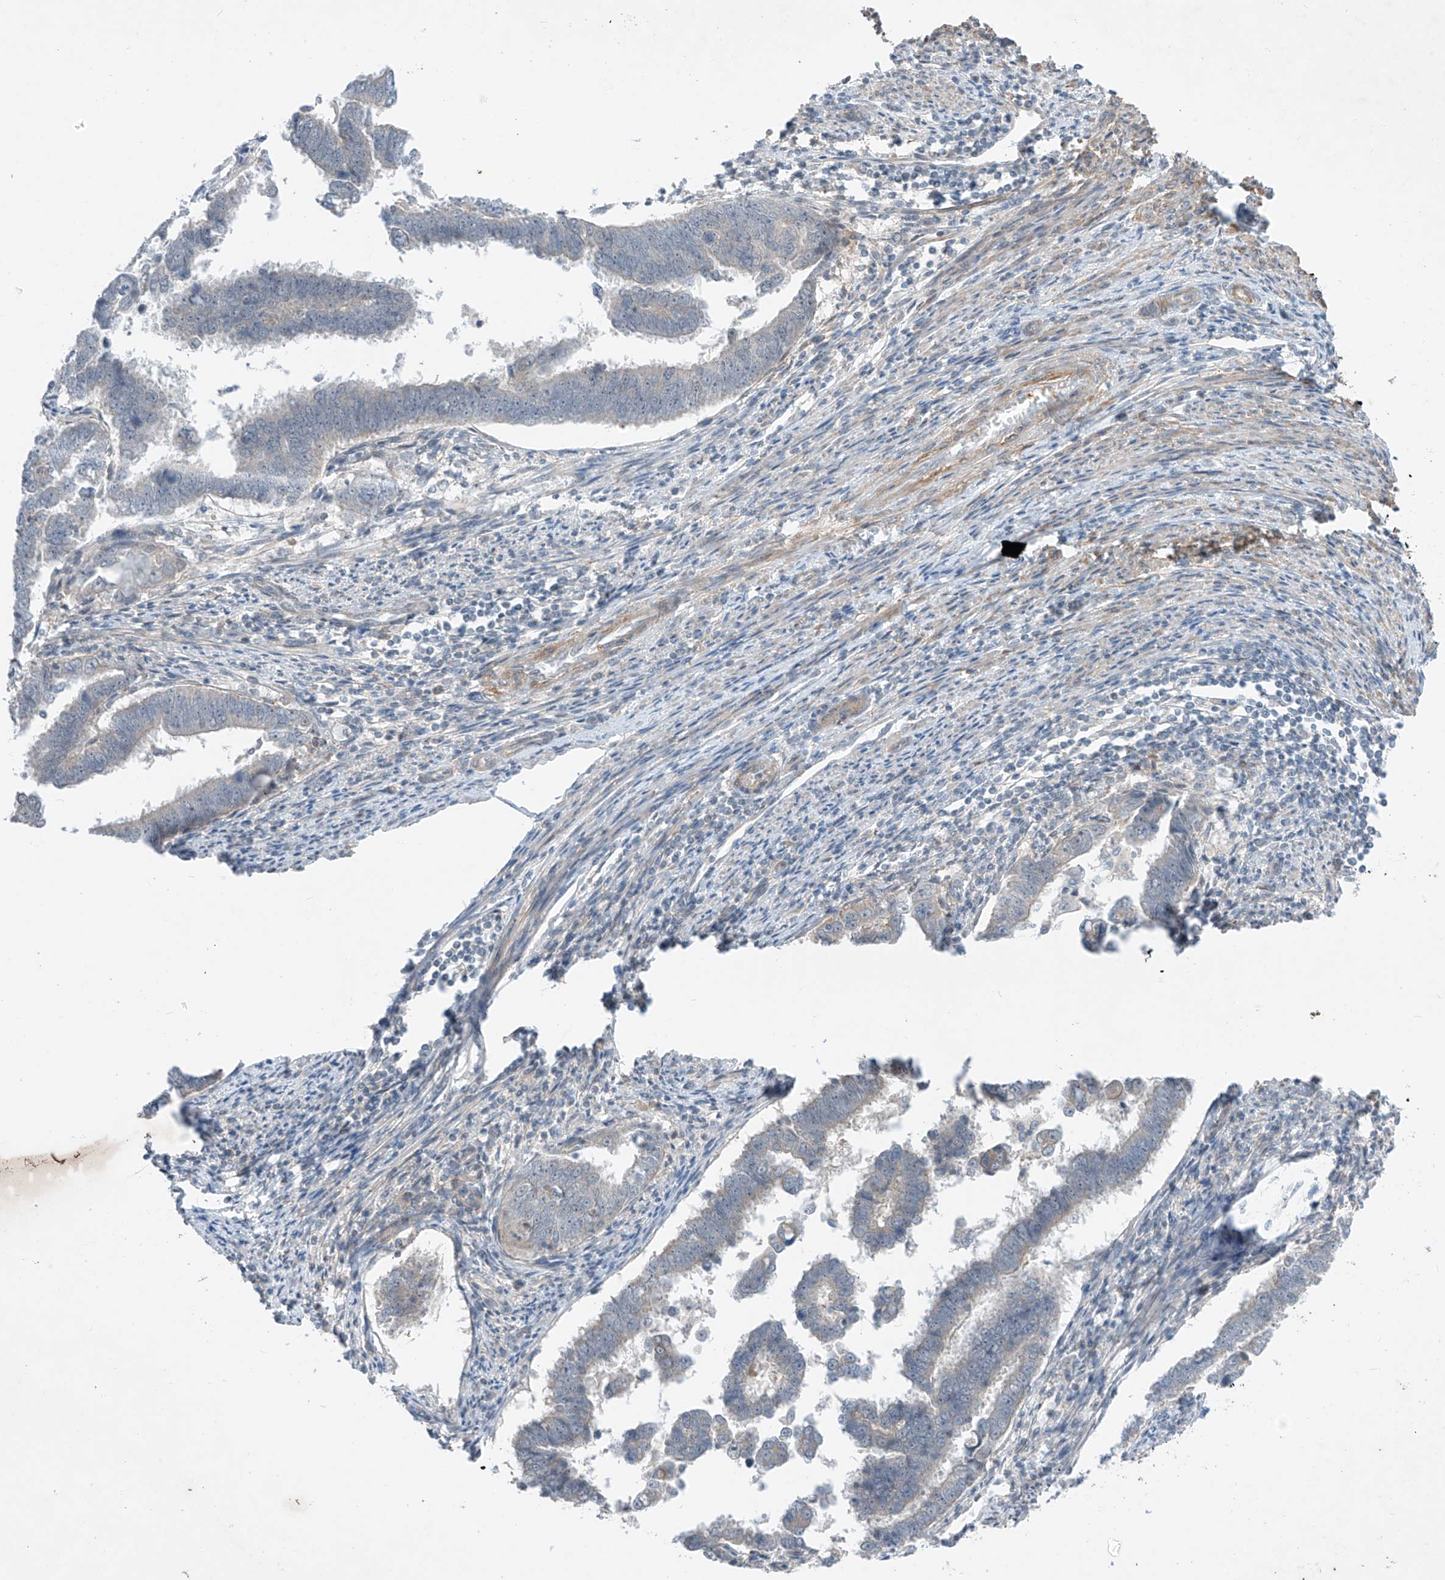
{"staining": {"intensity": "negative", "quantity": "none", "location": "none"}, "tissue": "endometrial cancer", "cell_type": "Tumor cells", "image_type": "cancer", "snomed": [{"axis": "morphology", "description": "Adenocarcinoma, NOS"}, {"axis": "topography", "description": "Endometrium"}], "caption": "Immunohistochemical staining of human endometrial cancer exhibits no significant expression in tumor cells.", "gene": "ABLIM2", "patient": {"sex": "female", "age": 75}}